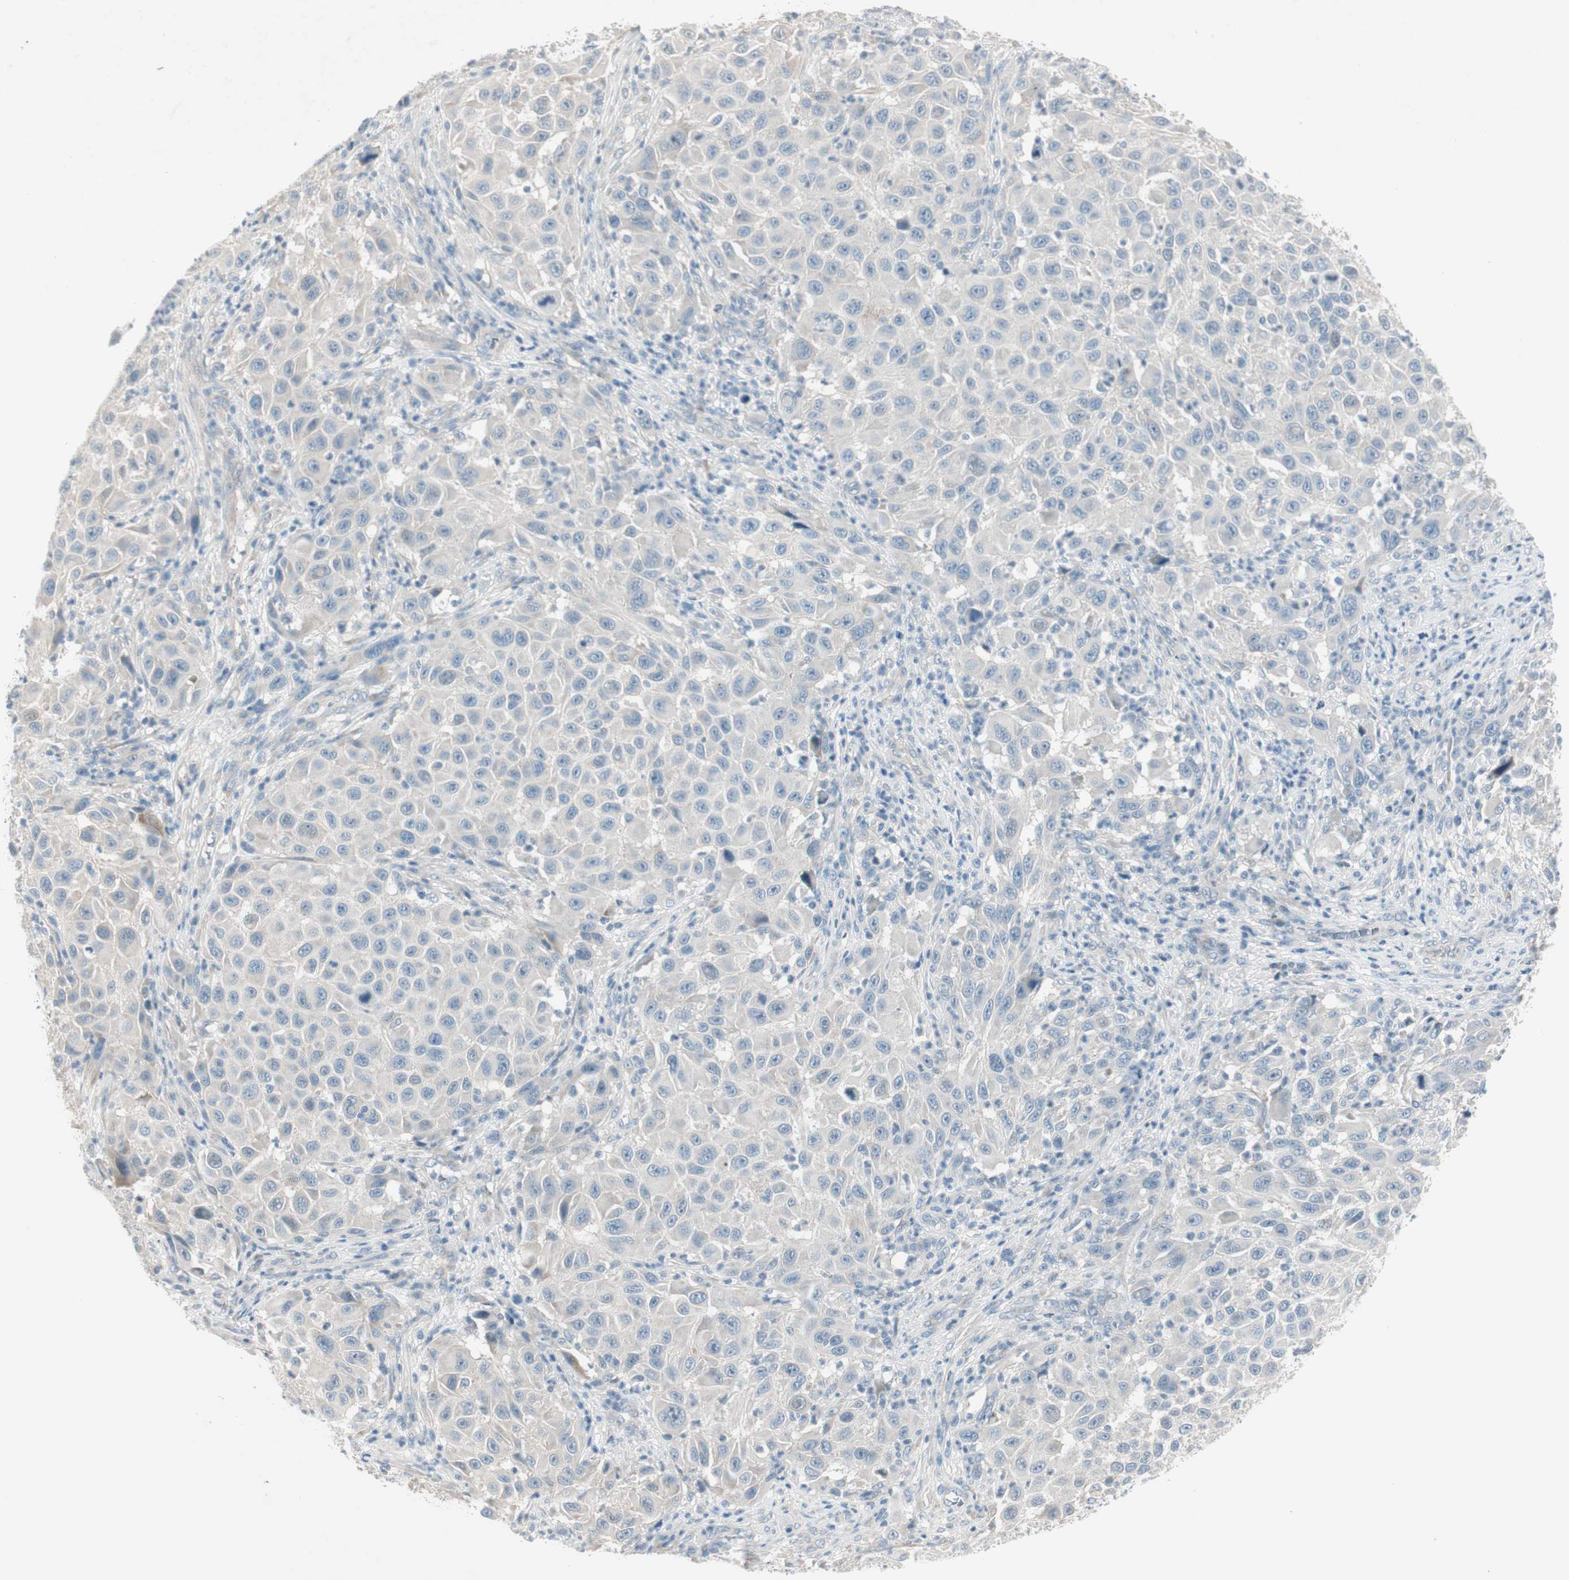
{"staining": {"intensity": "negative", "quantity": "none", "location": "none"}, "tissue": "melanoma", "cell_type": "Tumor cells", "image_type": "cancer", "snomed": [{"axis": "morphology", "description": "Malignant melanoma, Metastatic site"}, {"axis": "topography", "description": "Lymph node"}], "caption": "There is no significant expression in tumor cells of melanoma.", "gene": "MAPRE3", "patient": {"sex": "male", "age": 61}}